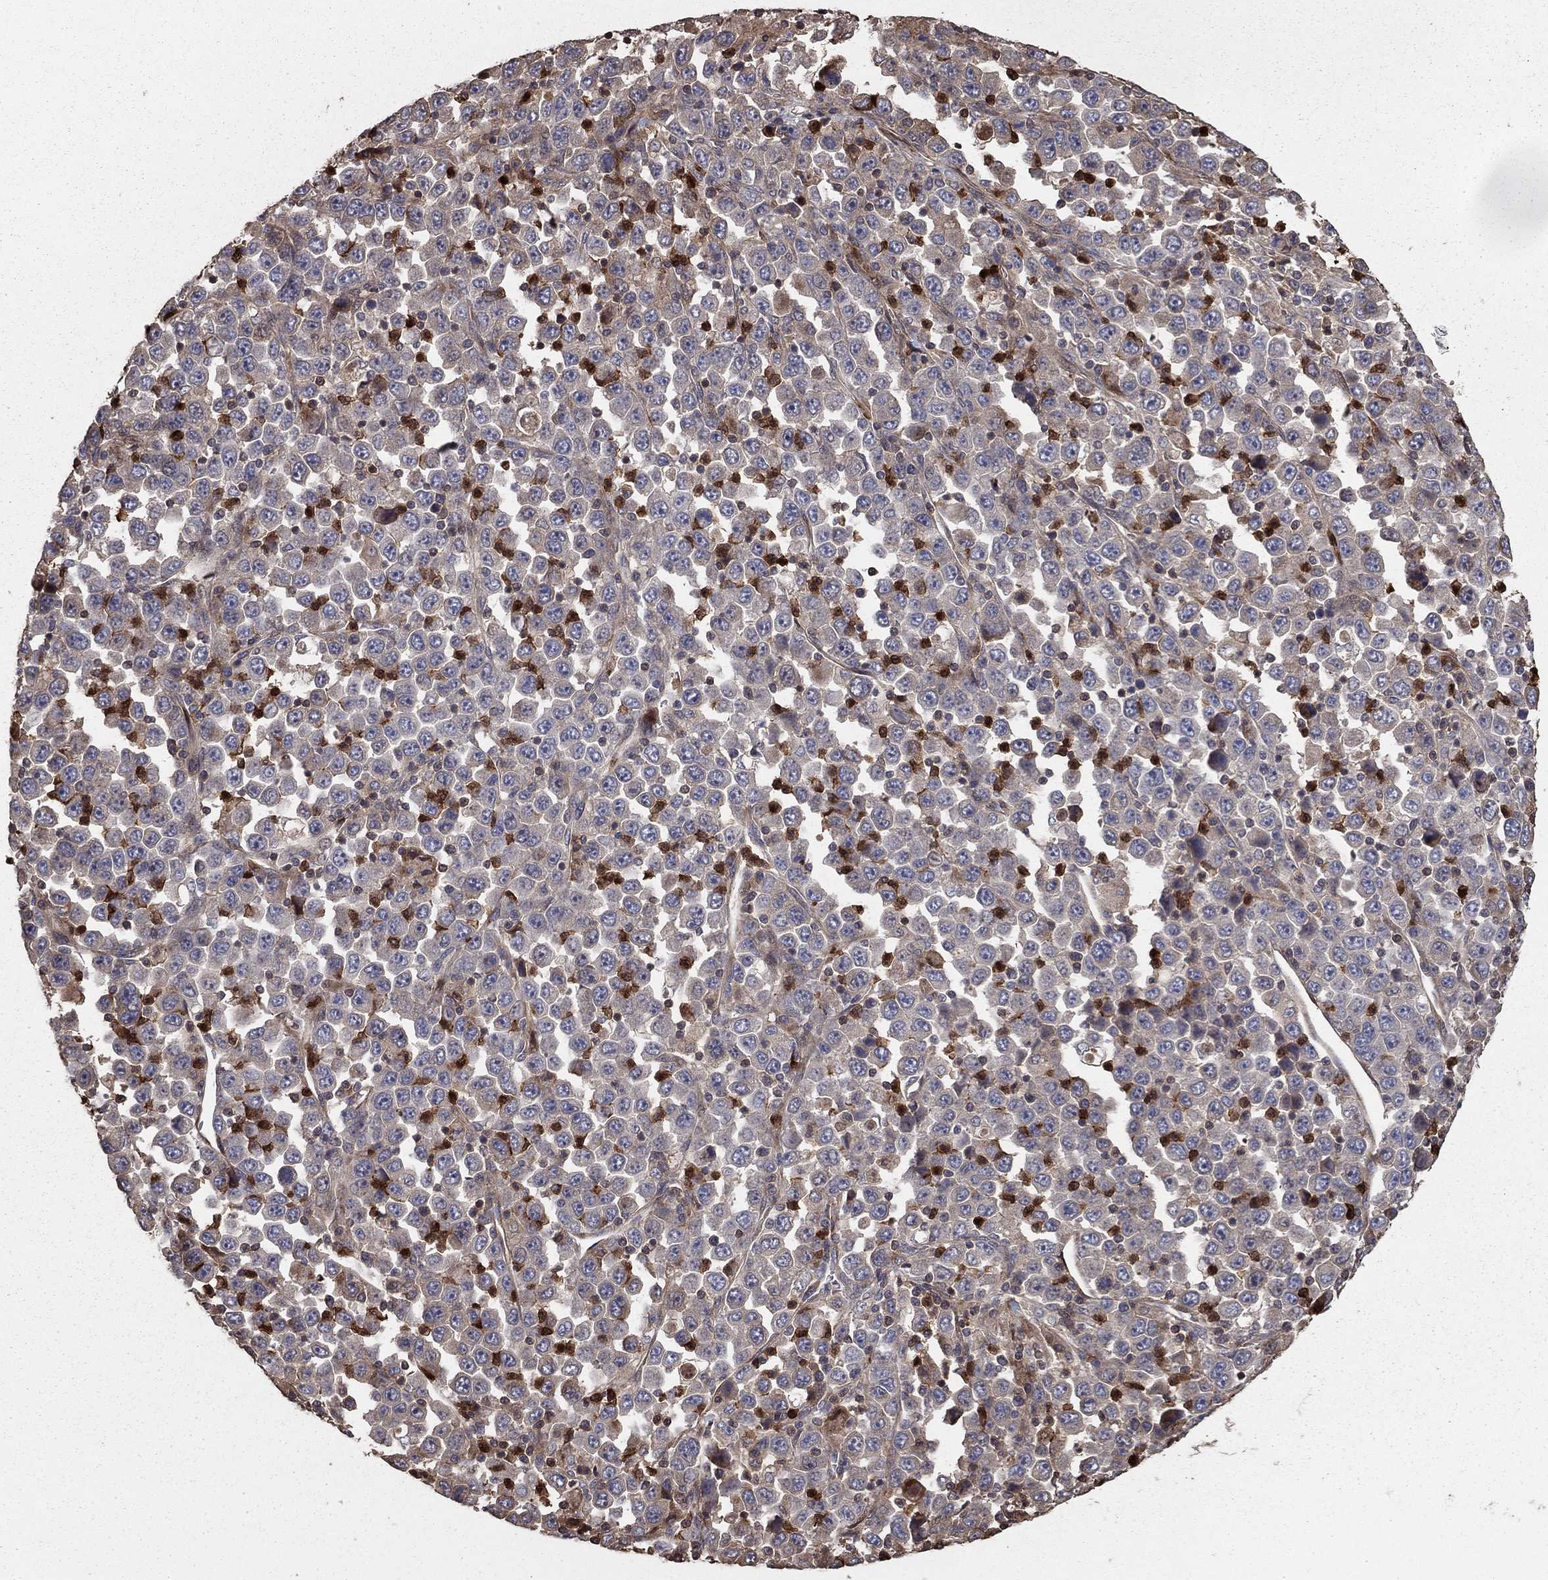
{"staining": {"intensity": "negative", "quantity": "none", "location": "none"}, "tissue": "stomach cancer", "cell_type": "Tumor cells", "image_type": "cancer", "snomed": [{"axis": "morphology", "description": "Normal tissue, NOS"}, {"axis": "morphology", "description": "Adenocarcinoma, NOS"}, {"axis": "topography", "description": "Stomach, upper"}, {"axis": "topography", "description": "Stomach"}], "caption": "This is an IHC photomicrograph of human stomach cancer (adenocarcinoma). There is no expression in tumor cells.", "gene": "GYG1", "patient": {"sex": "male", "age": 59}}